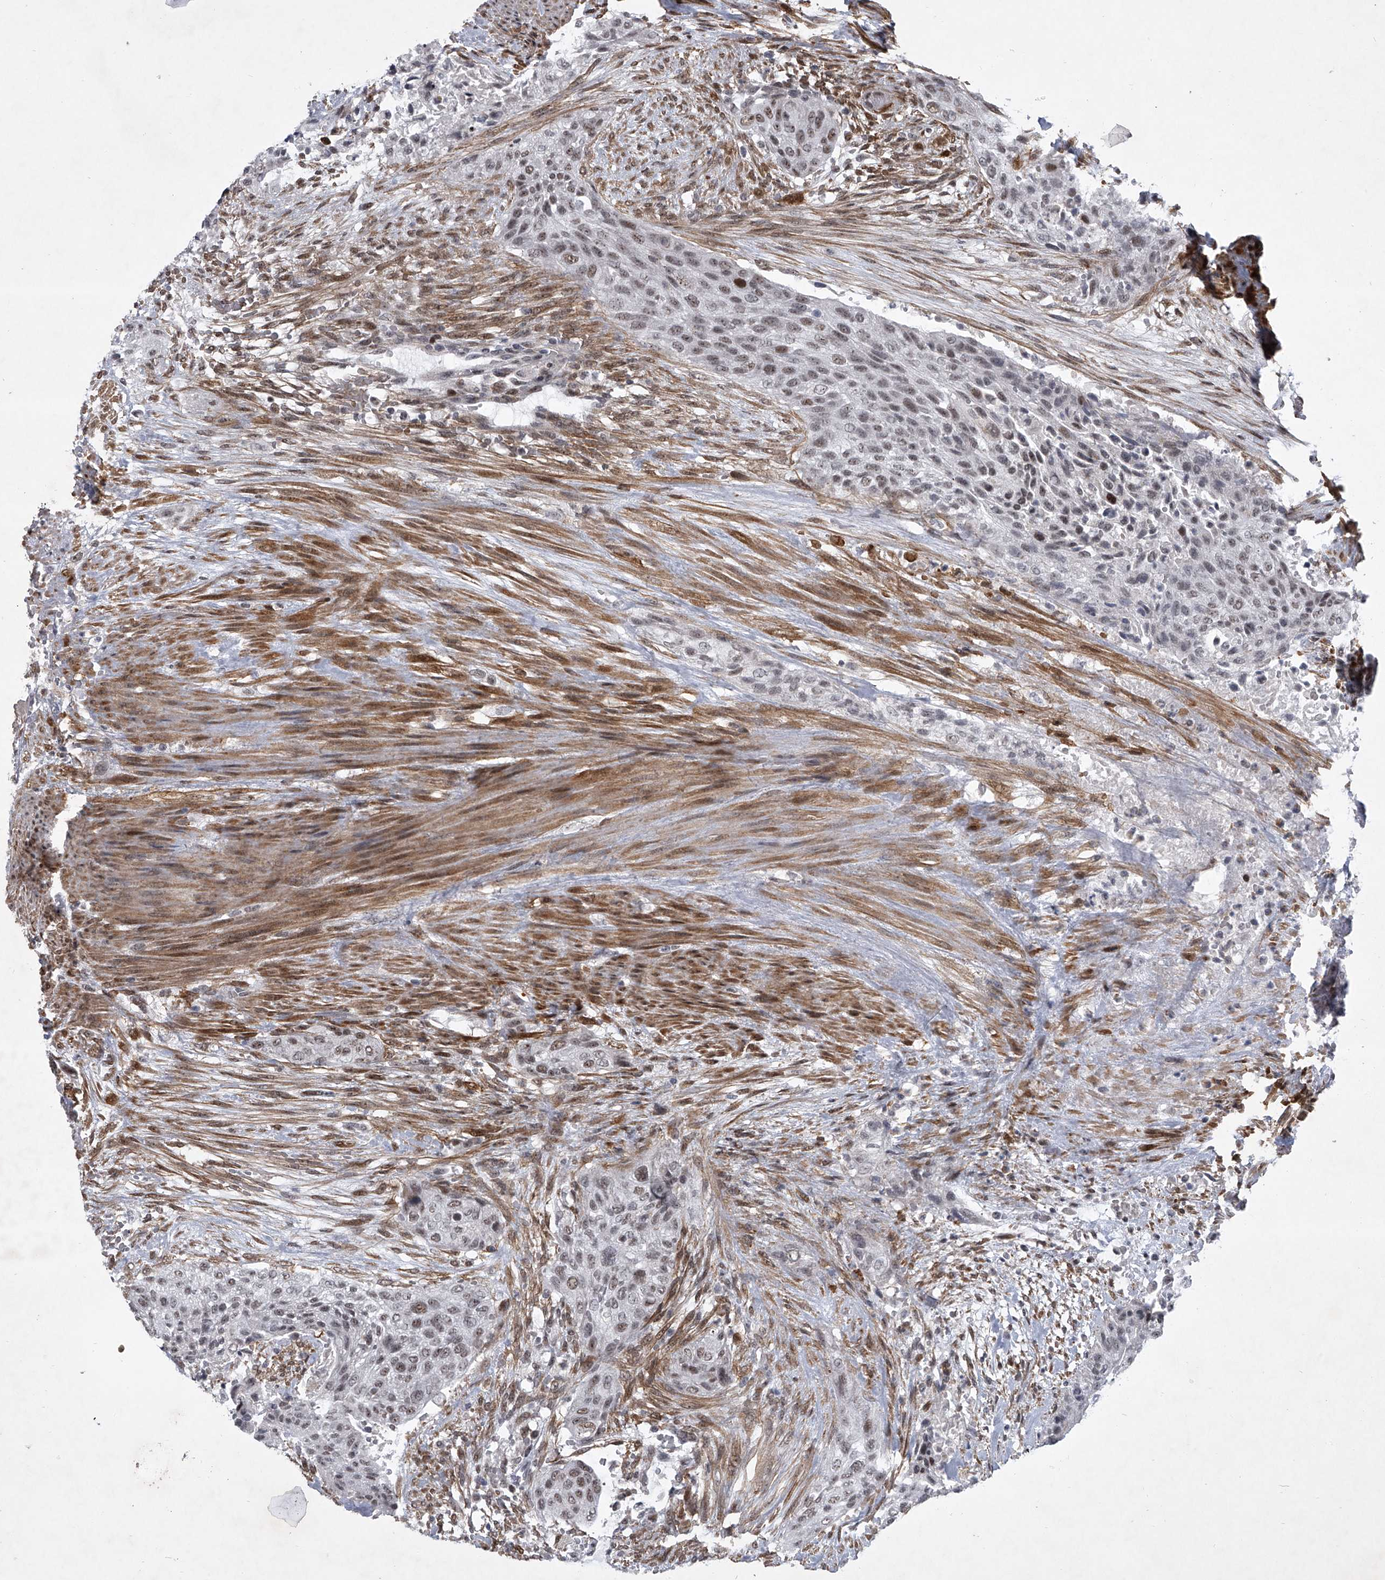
{"staining": {"intensity": "moderate", "quantity": "<25%", "location": "nuclear"}, "tissue": "urothelial cancer", "cell_type": "Tumor cells", "image_type": "cancer", "snomed": [{"axis": "morphology", "description": "Urothelial carcinoma, High grade"}, {"axis": "topography", "description": "Urinary bladder"}], "caption": "Urothelial cancer stained with immunohistochemistry reveals moderate nuclear positivity in about <25% of tumor cells.", "gene": "MLLT1", "patient": {"sex": "male", "age": 35}}